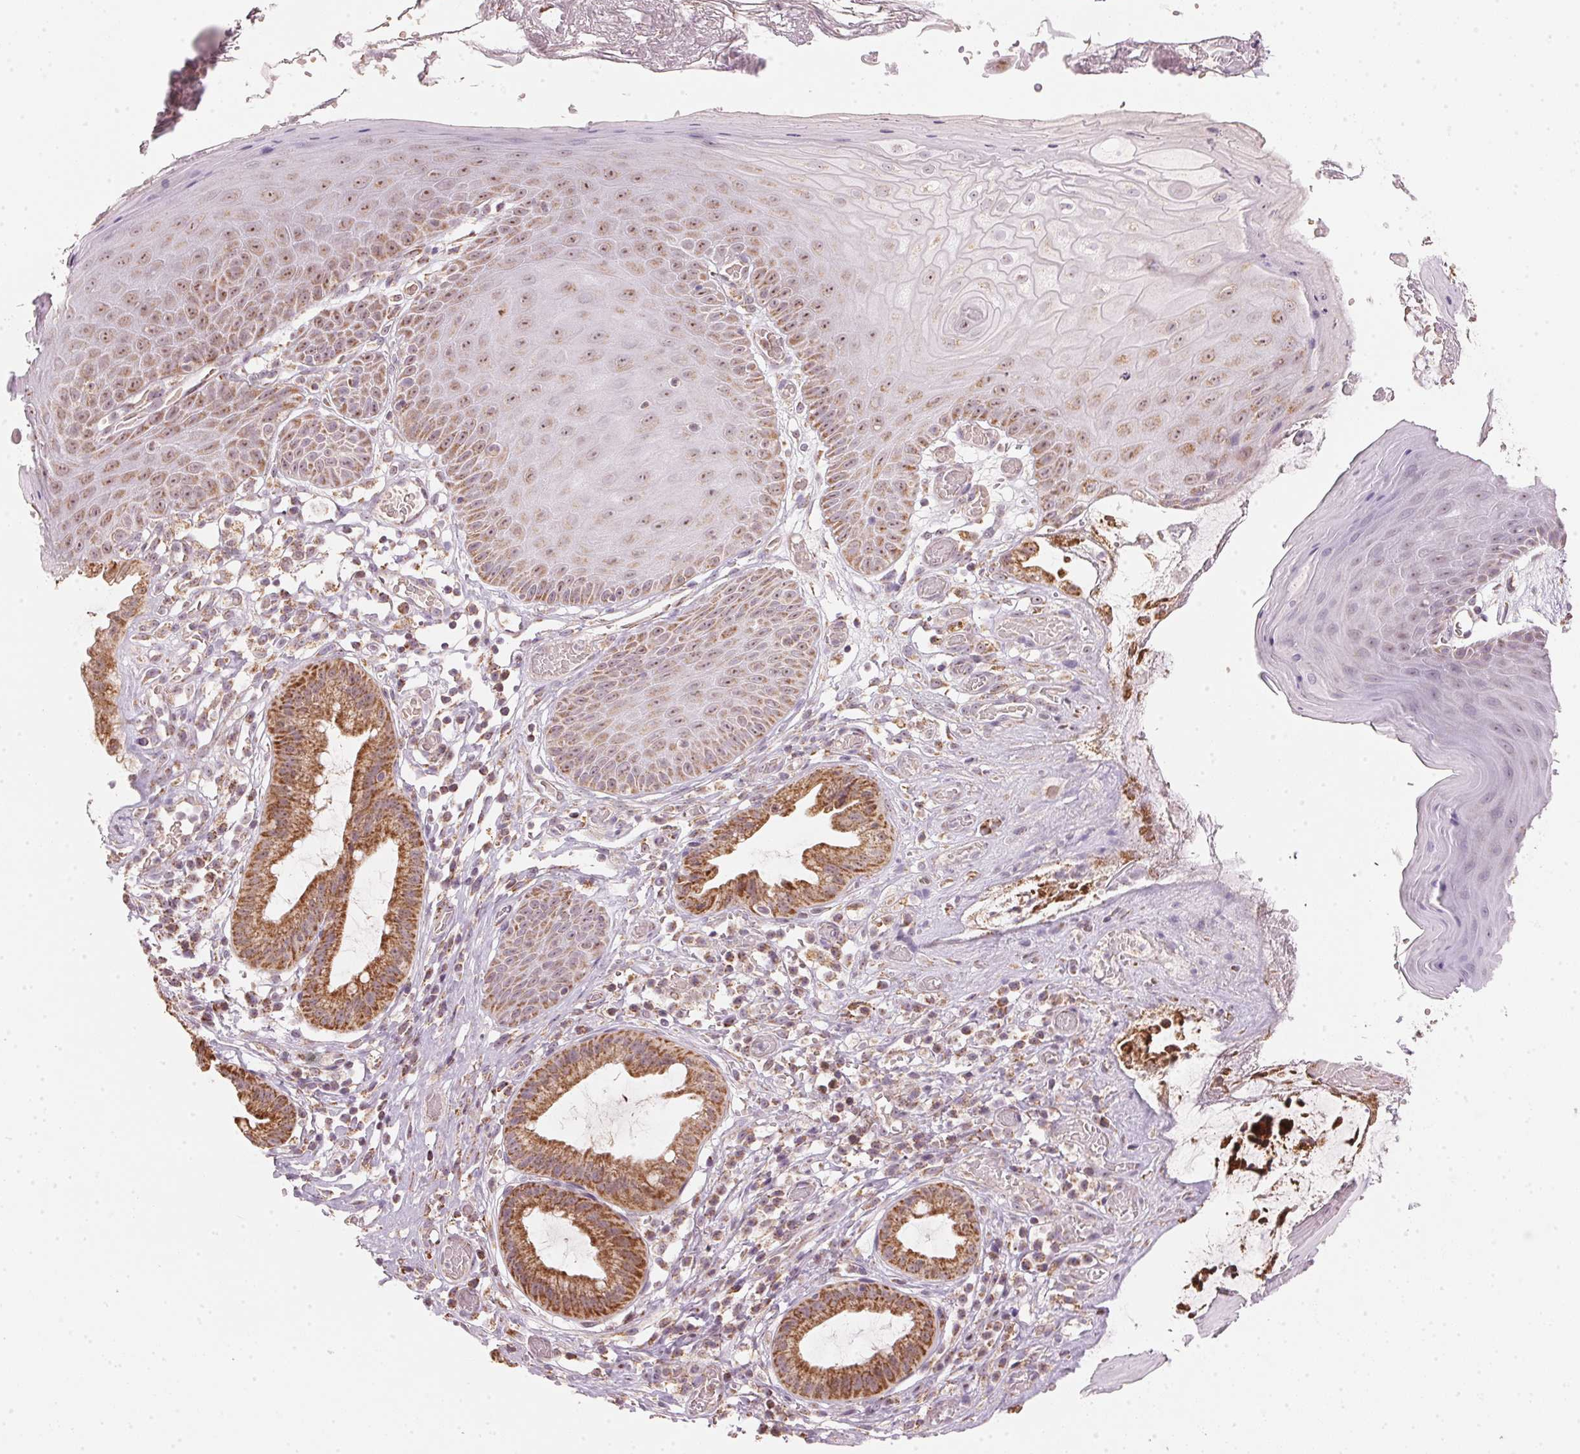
{"staining": {"intensity": "moderate", "quantity": ">75%", "location": "cytoplasmic/membranous"}, "tissue": "skin", "cell_type": "Epidermal cells", "image_type": "normal", "snomed": [{"axis": "morphology", "description": "Normal tissue, NOS"}, {"axis": "topography", "description": "Anal"}], "caption": "Immunohistochemical staining of normal human skin displays medium levels of moderate cytoplasmic/membranous staining in approximately >75% of epidermal cells.", "gene": "COQ7", "patient": {"sex": "male", "age": 53}}